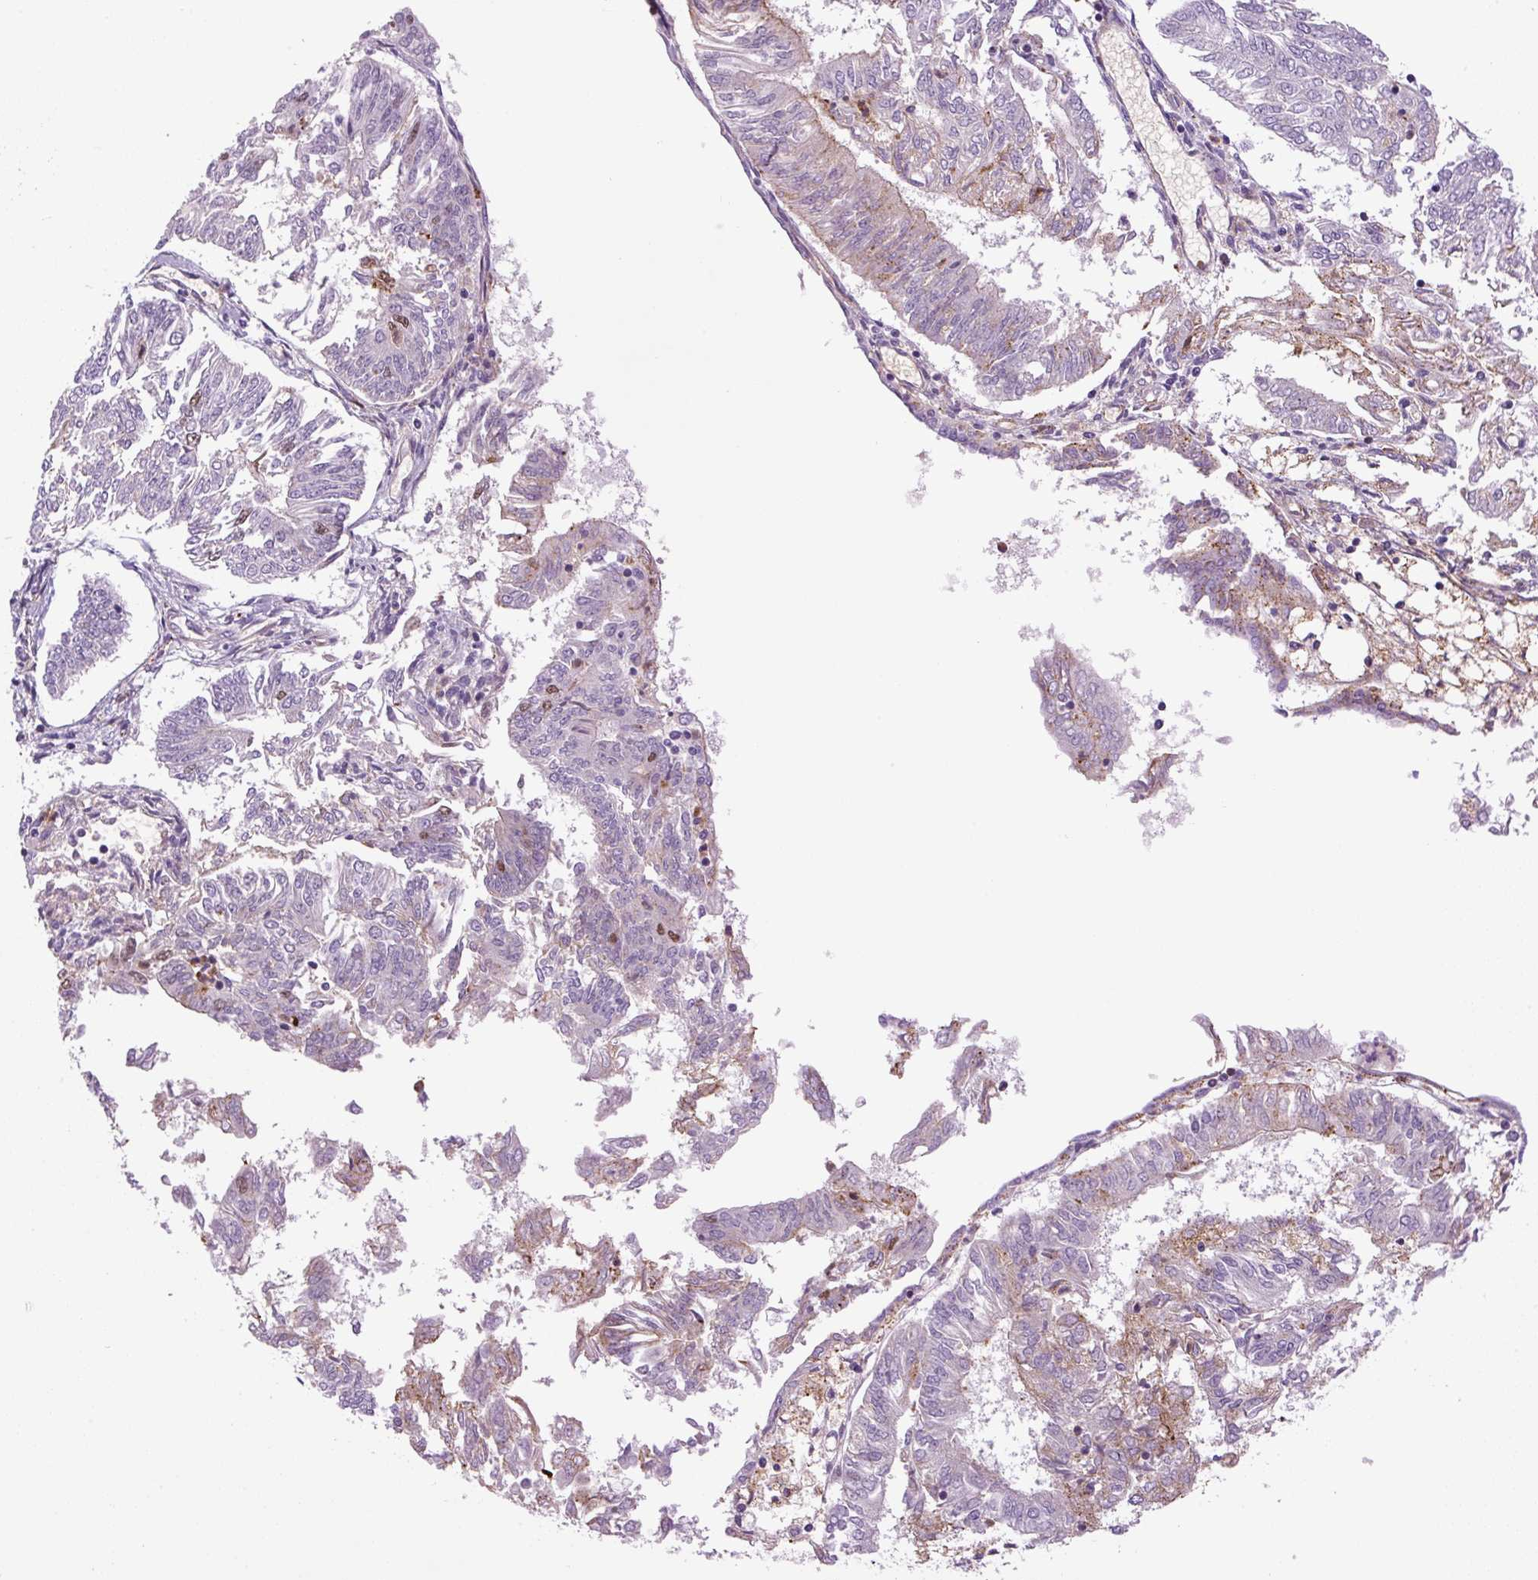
{"staining": {"intensity": "moderate", "quantity": "<25%", "location": "nuclear"}, "tissue": "endometrial cancer", "cell_type": "Tumor cells", "image_type": "cancer", "snomed": [{"axis": "morphology", "description": "Adenocarcinoma, NOS"}, {"axis": "topography", "description": "Endometrium"}], "caption": "Endometrial adenocarcinoma stained with a protein marker shows moderate staining in tumor cells.", "gene": "KIFC1", "patient": {"sex": "female", "age": 58}}